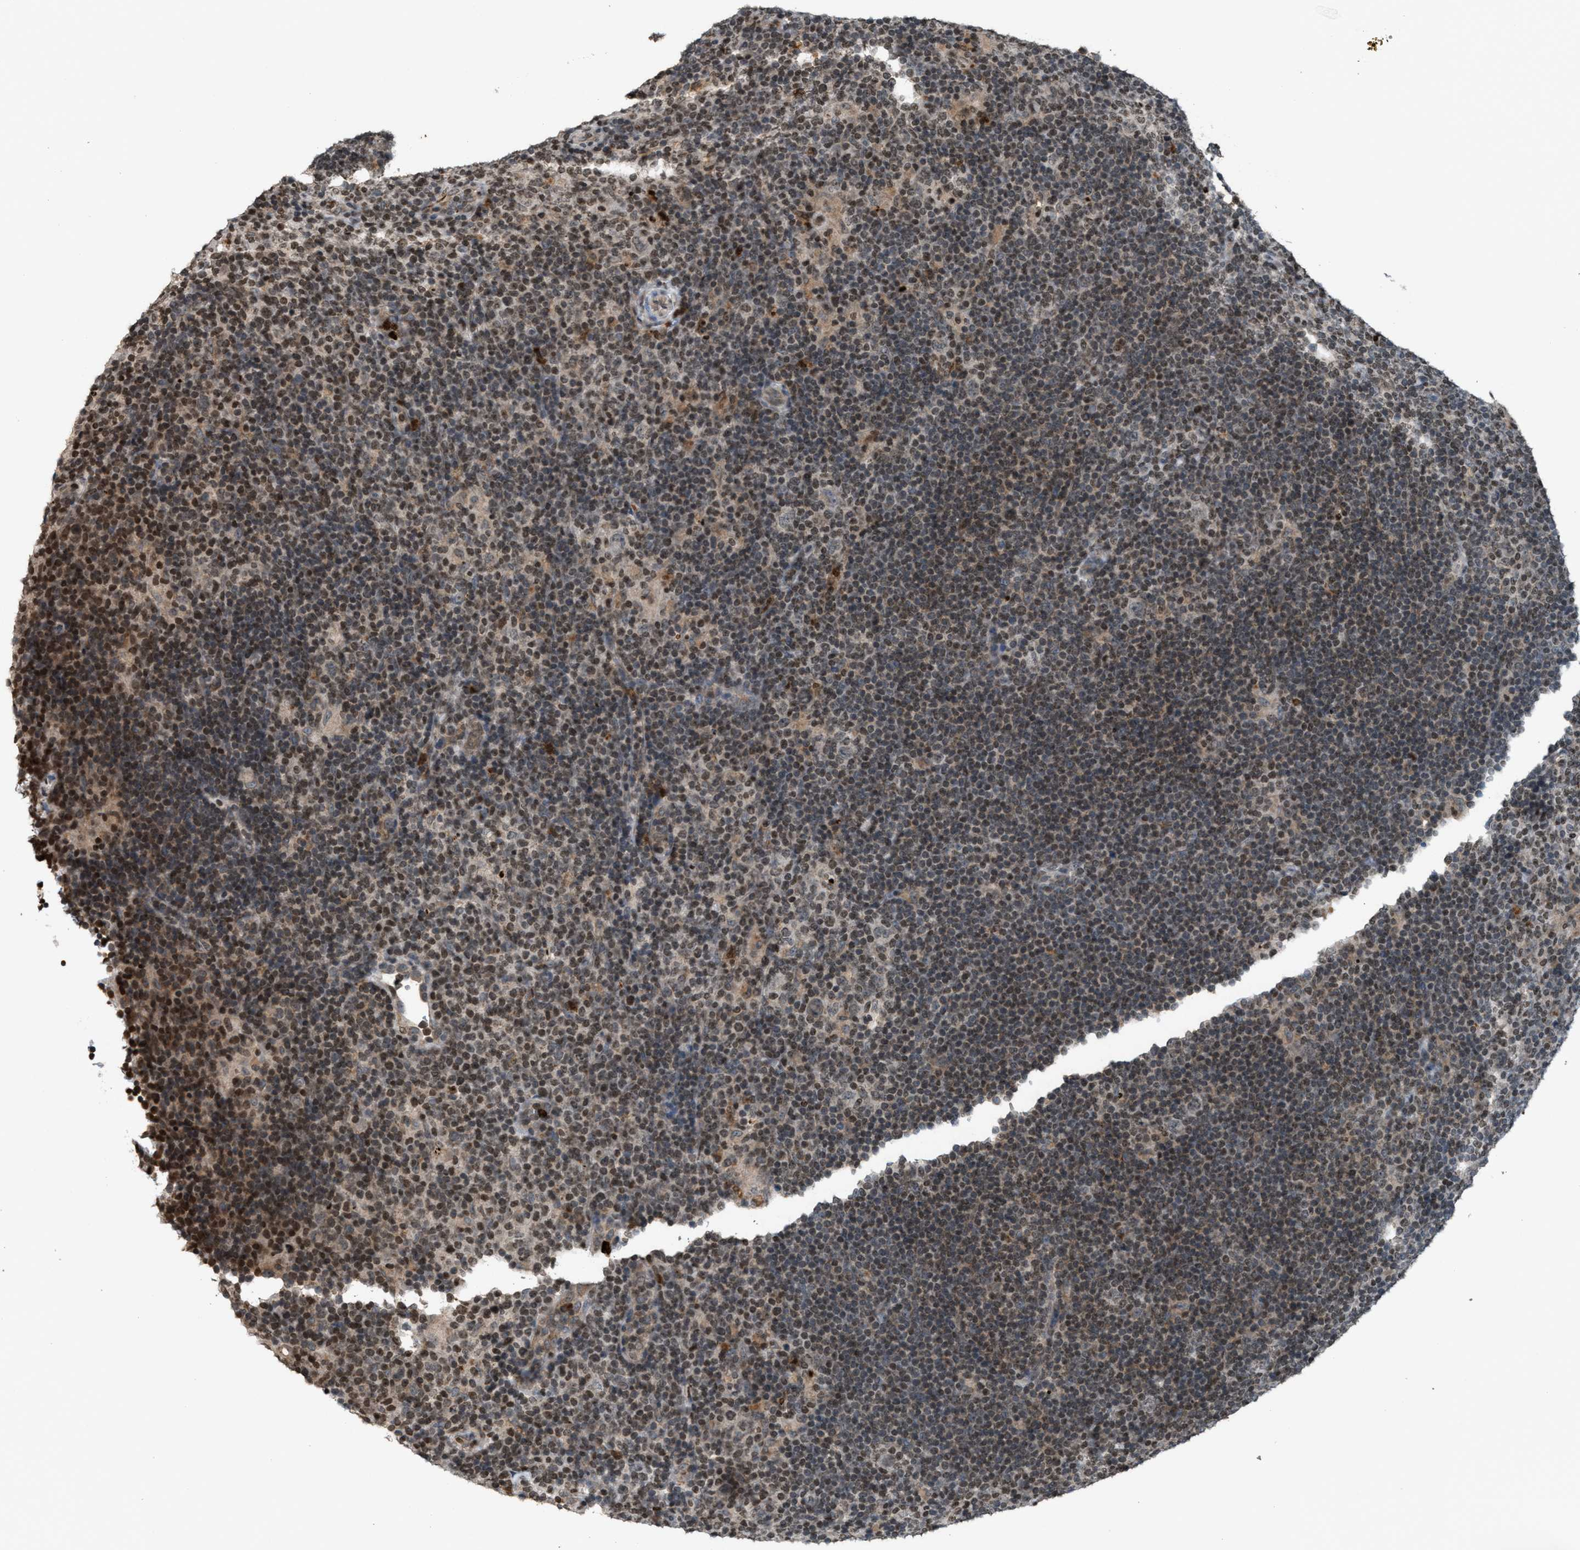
{"staining": {"intensity": "negative", "quantity": "none", "location": "none"}, "tissue": "lymphoma", "cell_type": "Tumor cells", "image_type": "cancer", "snomed": [{"axis": "morphology", "description": "Hodgkin's disease, NOS"}, {"axis": "topography", "description": "Lymph node"}], "caption": "Human Hodgkin's disease stained for a protein using immunohistochemistry reveals no staining in tumor cells.", "gene": "PRUNE2", "patient": {"sex": "female", "age": 57}}